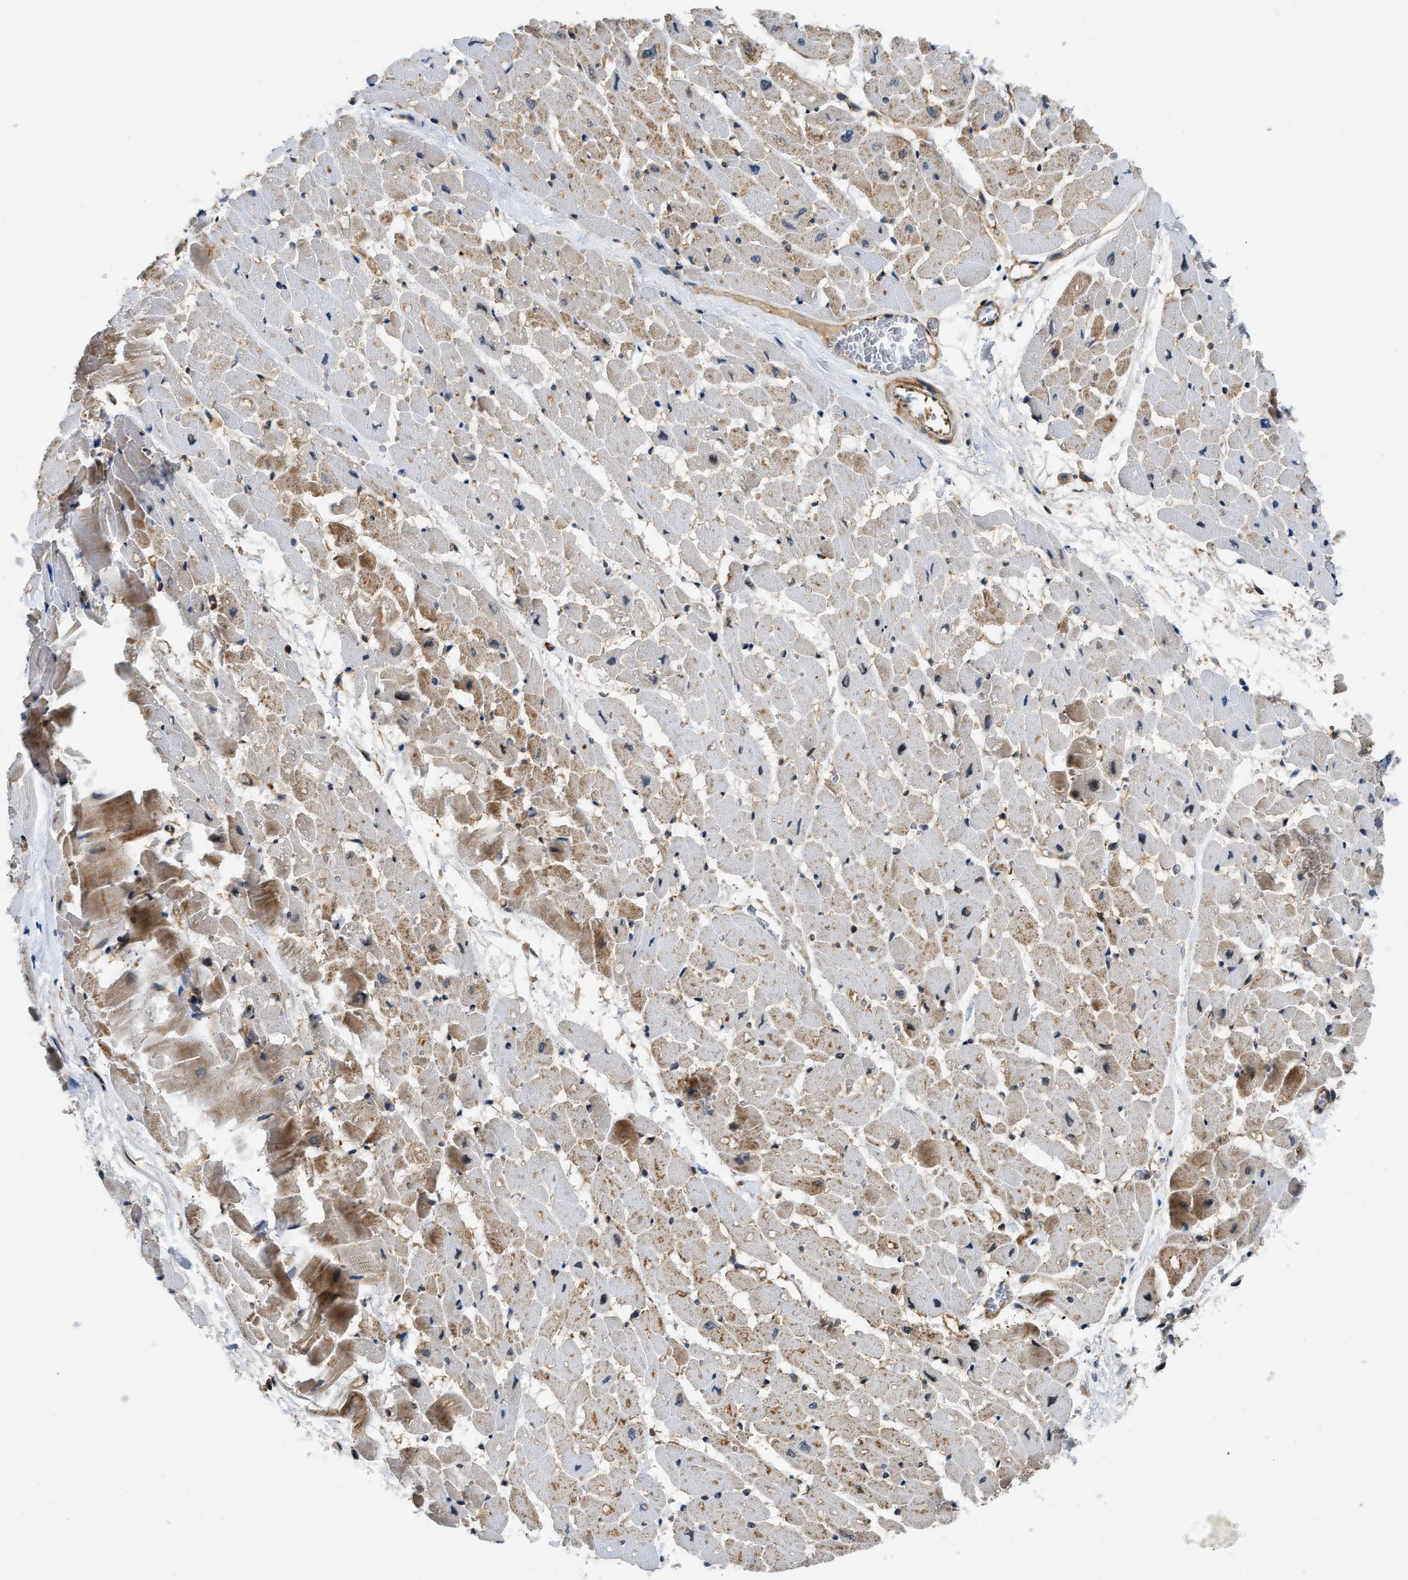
{"staining": {"intensity": "moderate", "quantity": "25%-75%", "location": "cytoplasmic/membranous"}, "tissue": "heart muscle", "cell_type": "Cardiomyocytes", "image_type": "normal", "snomed": [{"axis": "morphology", "description": "Normal tissue, NOS"}, {"axis": "topography", "description": "Heart"}], "caption": "The immunohistochemical stain labels moderate cytoplasmic/membranous staining in cardiomyocytes of normal heart muscle. Nuclei are stained in blue.", "gene": "PNPLA8", "patient": {"sex": "male", "age": 45}}